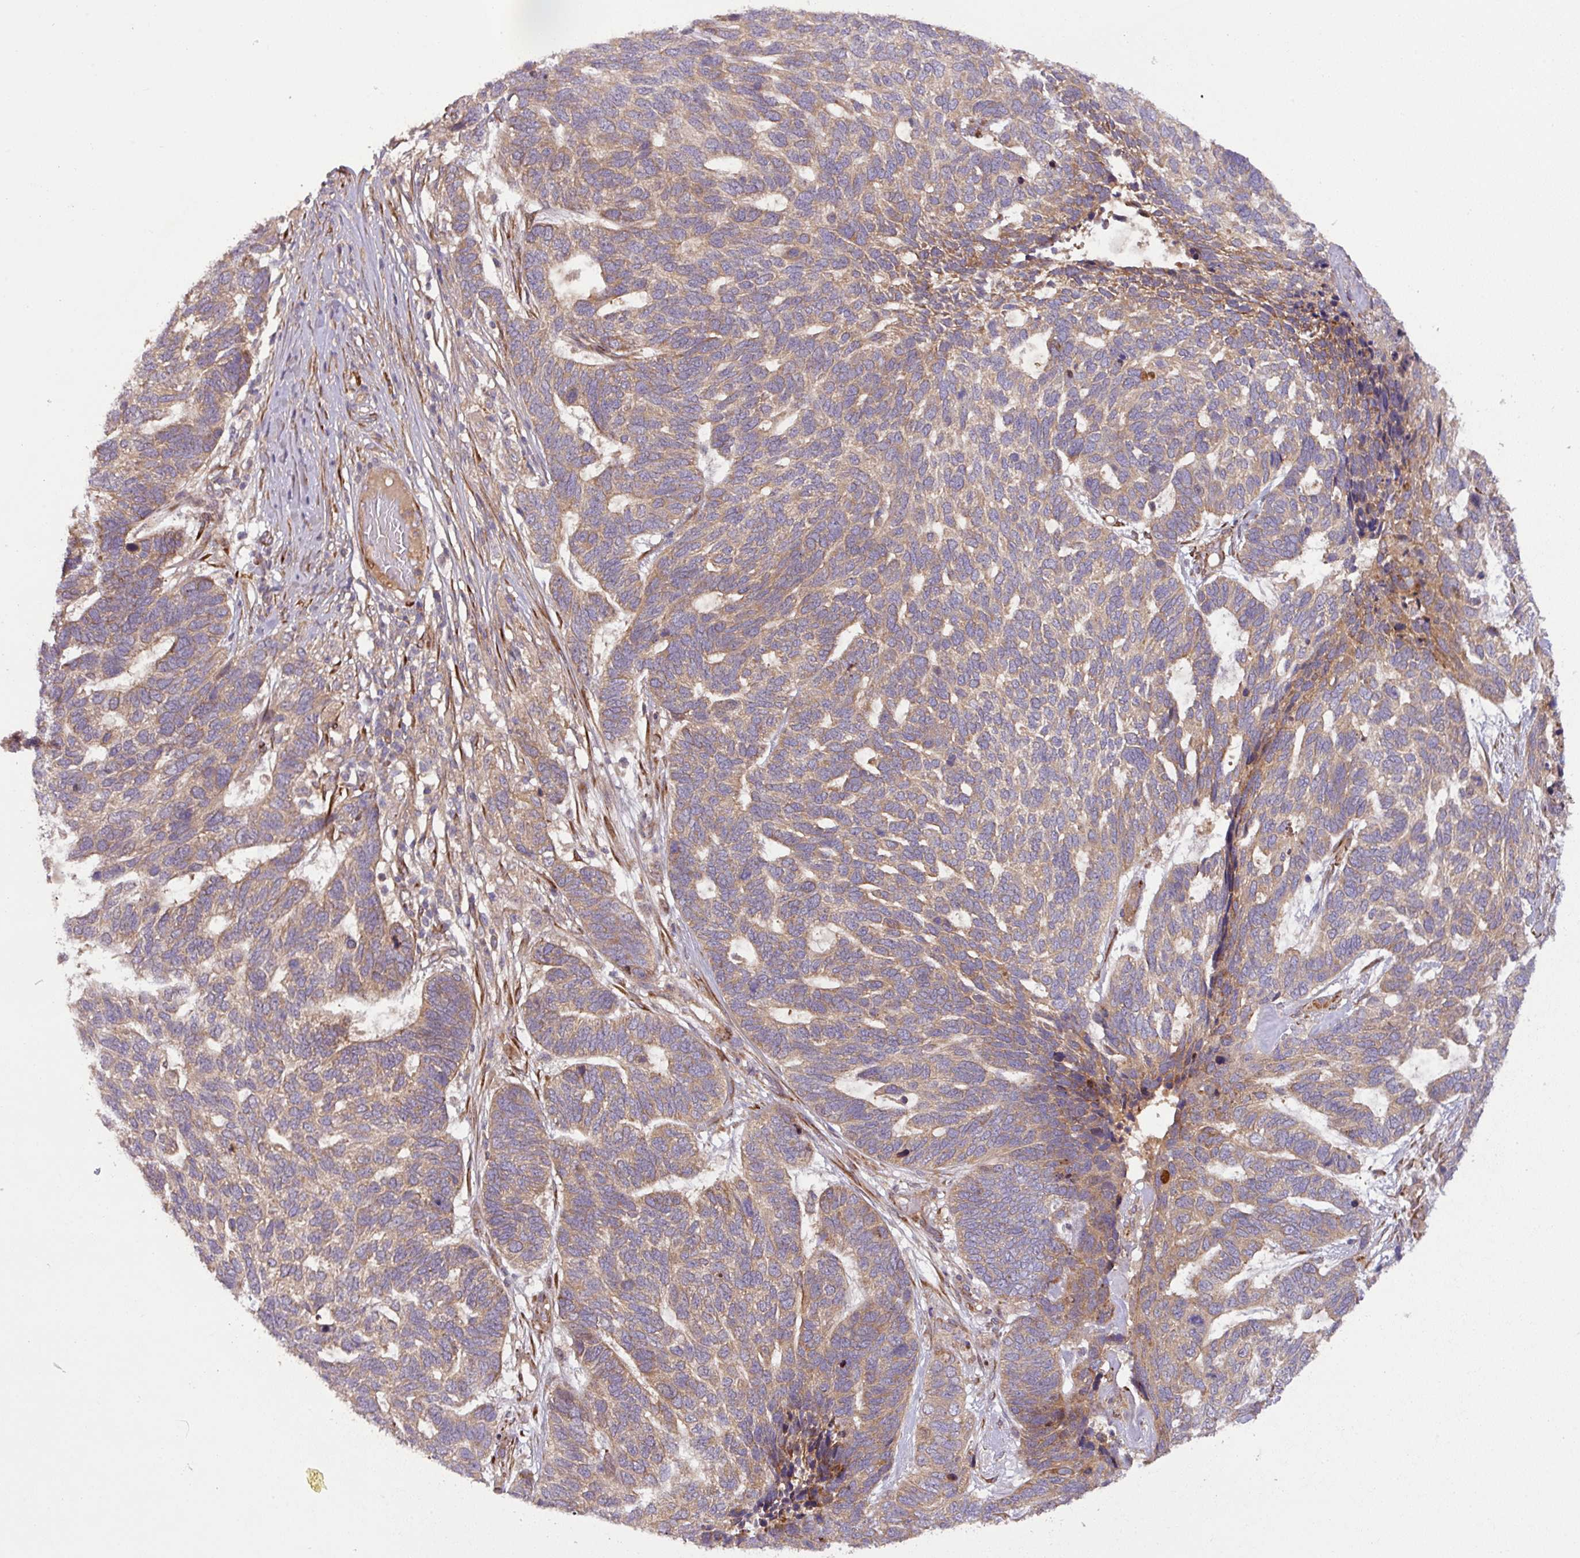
{"staining": {"intensity": "moderate", "quantity": "25%-75%", "location": "cytoplasmic/membranous"}, "tissue": "skin cancer", "cell_type": "Tumor cells", "image_type": "cancer", "snomed": [{"axis": "morphology", "description": "Basal cell carcinoma"}, {"axis": "topography", "description": "Skin"}], "caption": "Skin cancer (basal cell carcinoma) was stained to show a protein in brown. There is medium levels of moderate cytoplasmic/membranous positivity in about 25%-75% of tumor cells.", "gene": "ART1", "patient": {"sex": "female", "age": 65}}